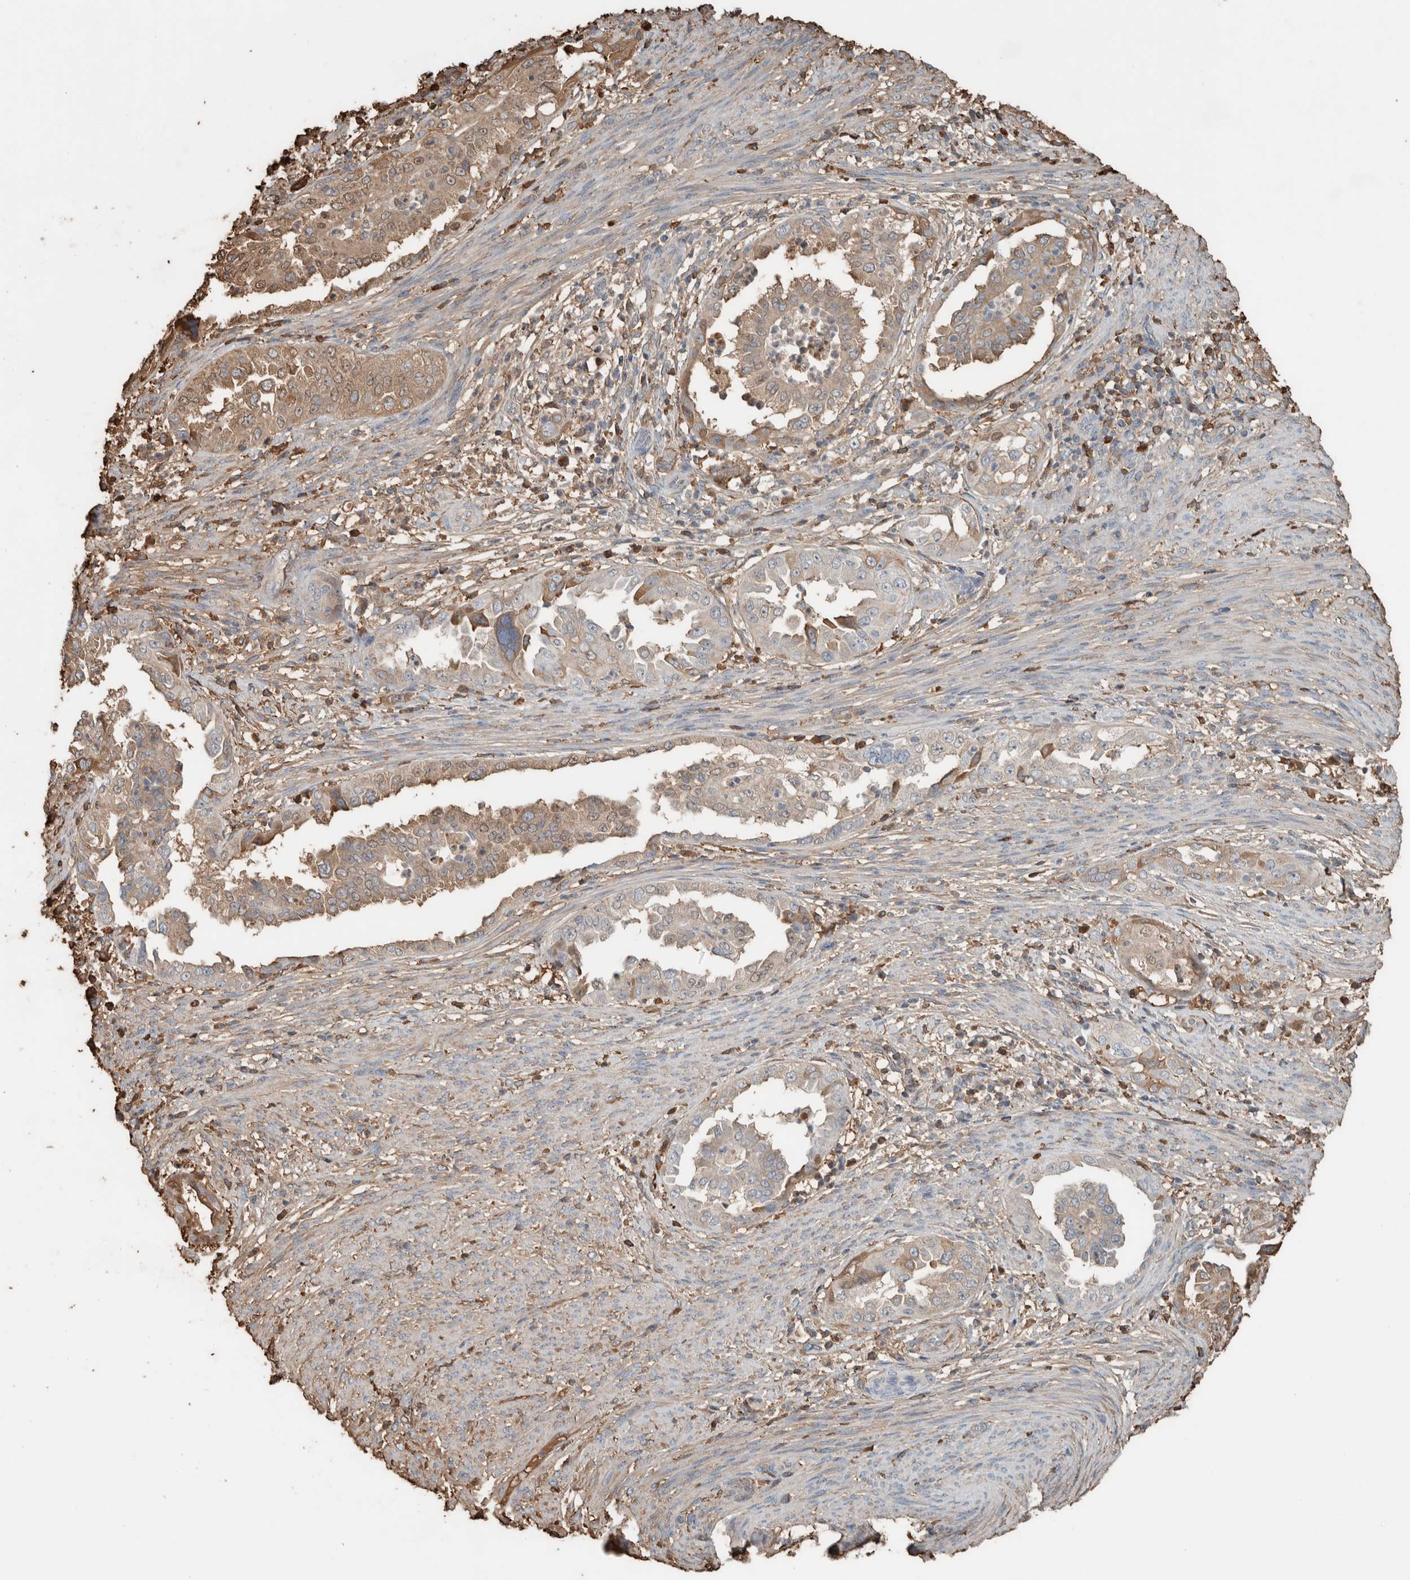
{"staining": {"intensity": "weak", "quantity": "25%-75%", "location": "cytoplasmic/membranous"}, "tissue": "endometrial cancer", "cell_type": "Tumor cells", "image_type": "cancer", "snomed": [{"axis": "morphology", "description": "Adenocarcinoma, NOS"}, {"axis": "topography", "description": "Endometrium"}], "caption": "IHC (DAB (3,3'-diaminobenzidine)) staining of endometrial cancer (adenocarcinoma) demonstrates weak cytoplasmic/membranous protein expression in about 25%-75% of tumor cells.", "gene": "USP34", "patient": {"sex": "female", "age": 85}}